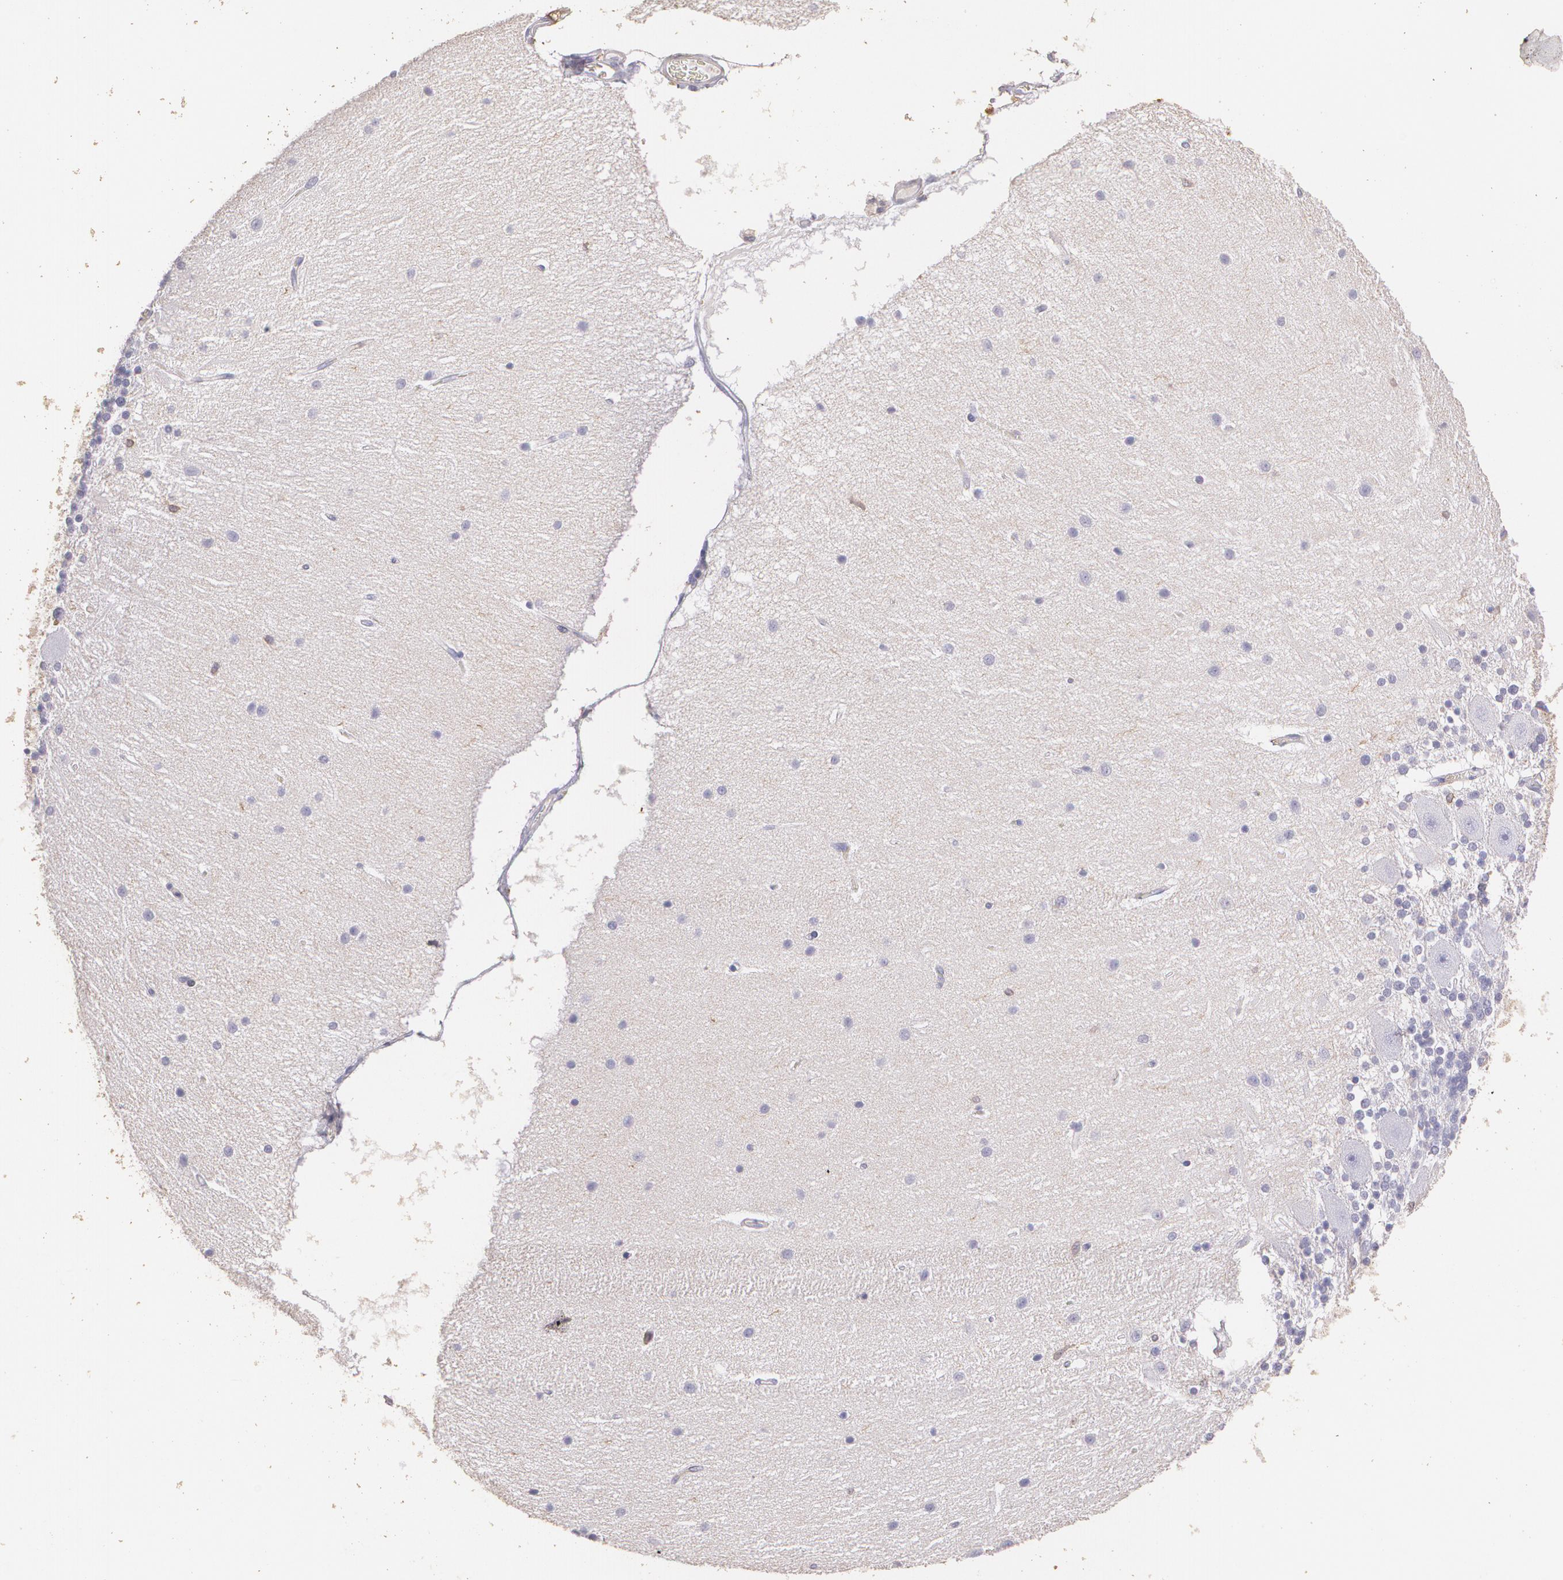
{"staining": {"intensity": "moderate", "quantity": "<25%", "location": "cytoplasmic/membranous"}, "tissue": "cerebellum", "cell_type": "Cells in granular layer", "image_type": "normal", "snomed": [{"axis": "morphology", "description": "Normal tissue, NOS"}, {"axis": "topography", "description": "Cerebellum"}], "caption": "Moderate cytoplasmic/membranous staining is present in approximately <25% of cells in granular layer in benign cerebellum.", "gene": "TGFBR1", "patient": {"sex": "female", "age": 54}}